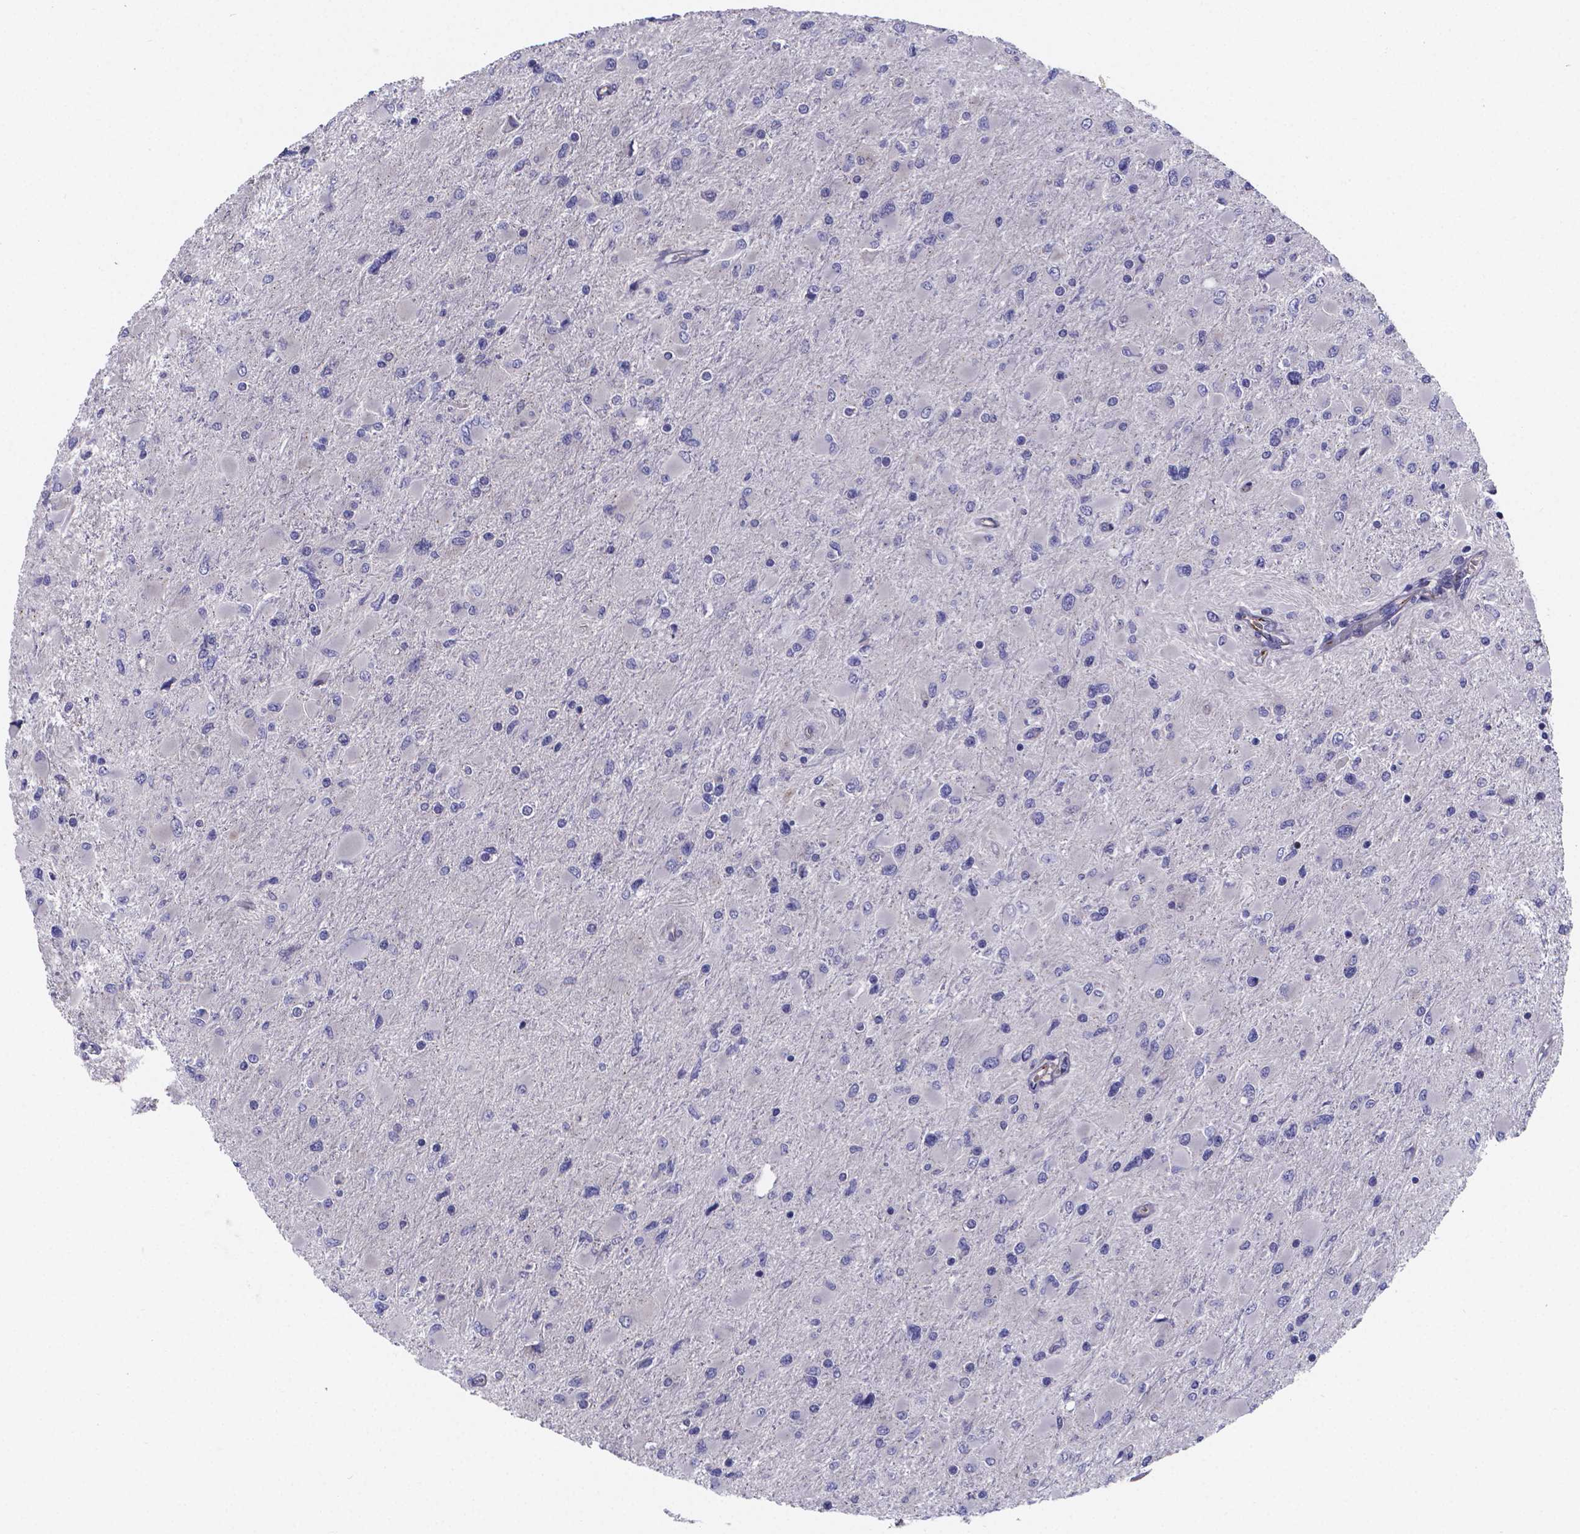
{"staining": {"intensity": "negative", "quantity": "none", "location": "none"}, "tissue": "glioma", "cell_type": "Tumor cells", "image_type": "cancer", "snomed": [{"axis": "morphology", "description": "Glioma, malignant, High grade"}, {"axis": "topography", "description": "Cerebral cortex"}], "caption": "The image reveals no staining of tumor cells in high-grade glioma (malignant).", "gene": "SFRP4", "patient": {"sex": "female", "age": 36}}